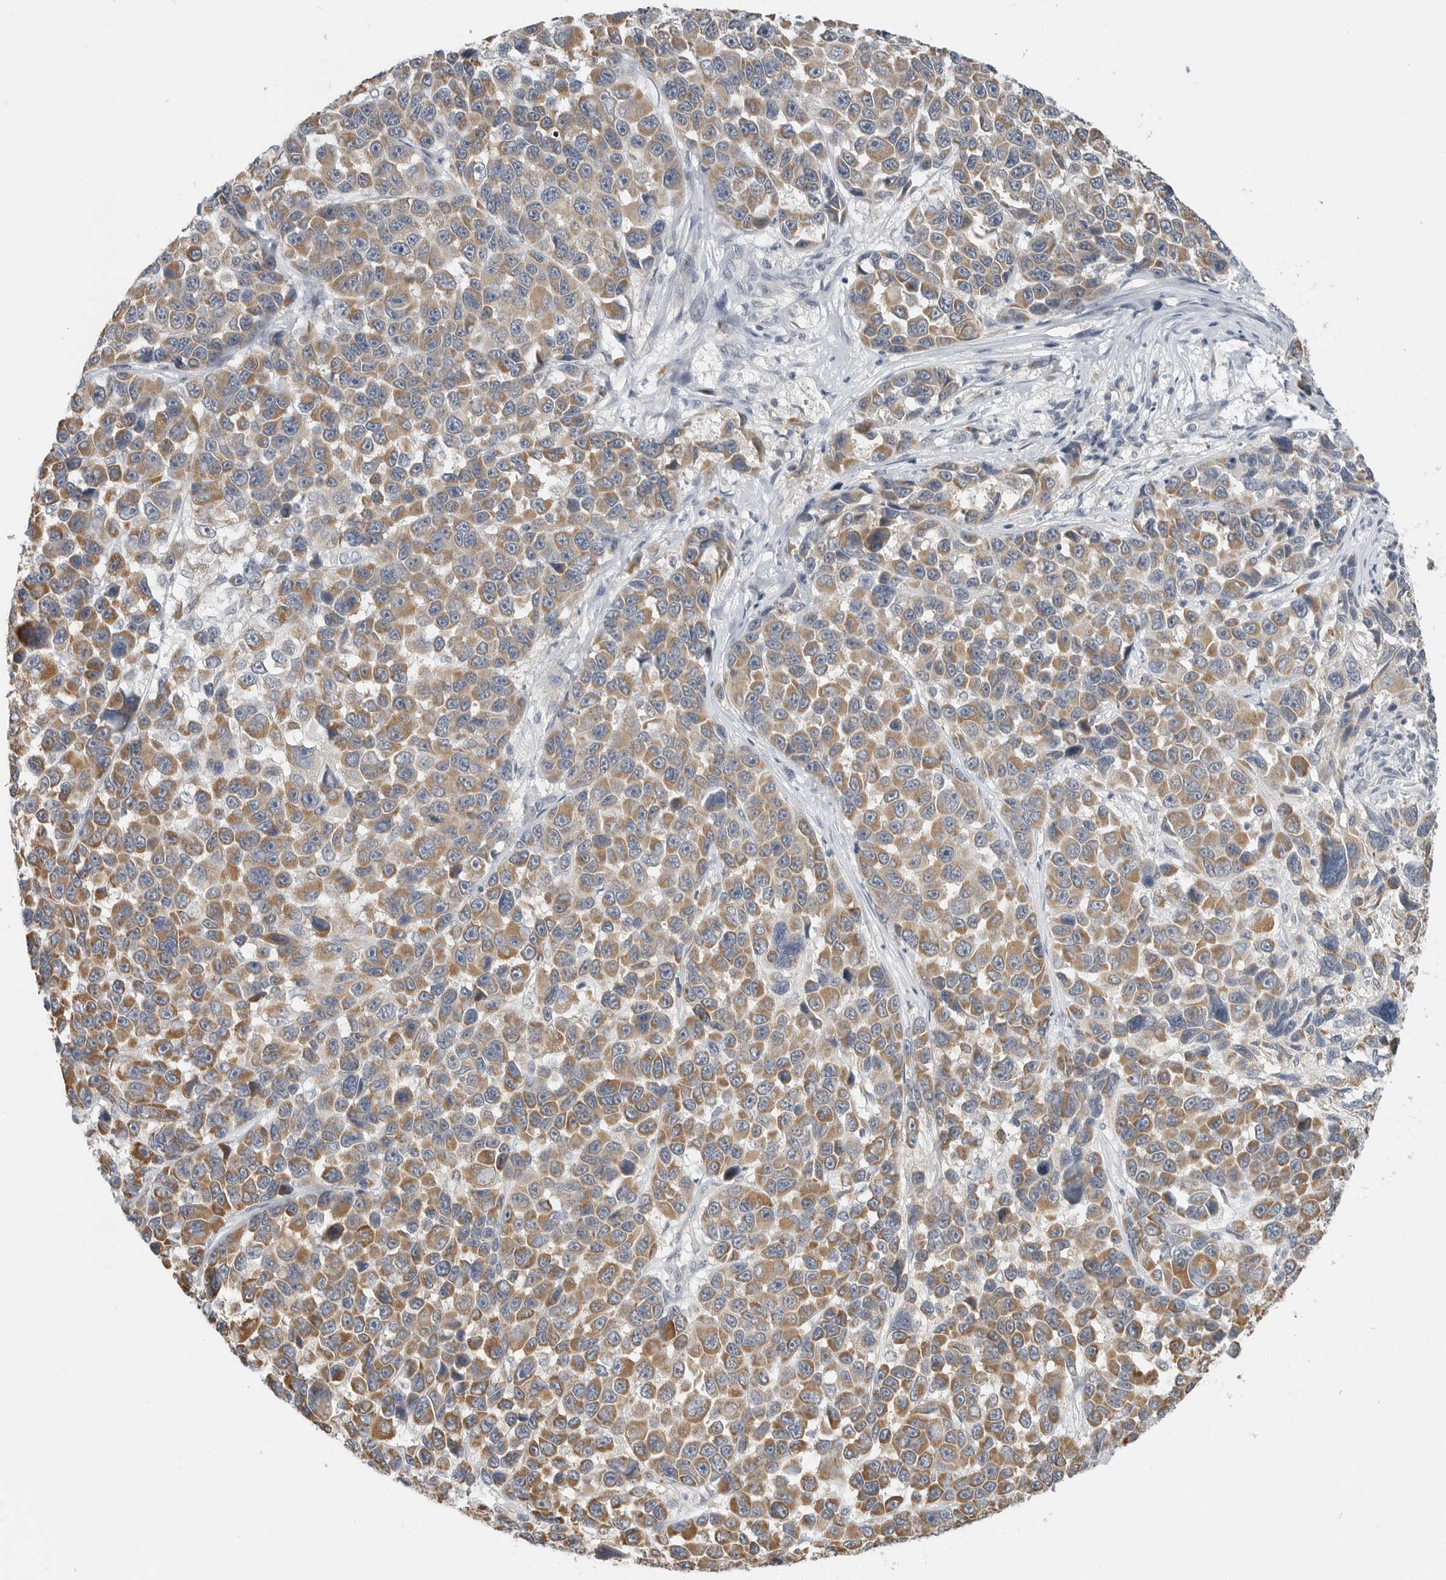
{"staining": {"intensity": "moderate", "quantity": ">75%", "location": "cytoplasmic/membranous"}, "tissue": "melanoma", "cell_type": "Tumor cells", "image_type": "cancer", "snomed": [{"axis": "morphology", "description": "Malignant melanoma, NOS"}, {"axis": "topography", "description": "Skin"}], "caption": "Malignant melanoma stained for a protein shows moderate cytoplasmic/membranous positivity in tumor cells.", "gene": "IL12RB2", "patient": {"sex": "male", "age": 53}}